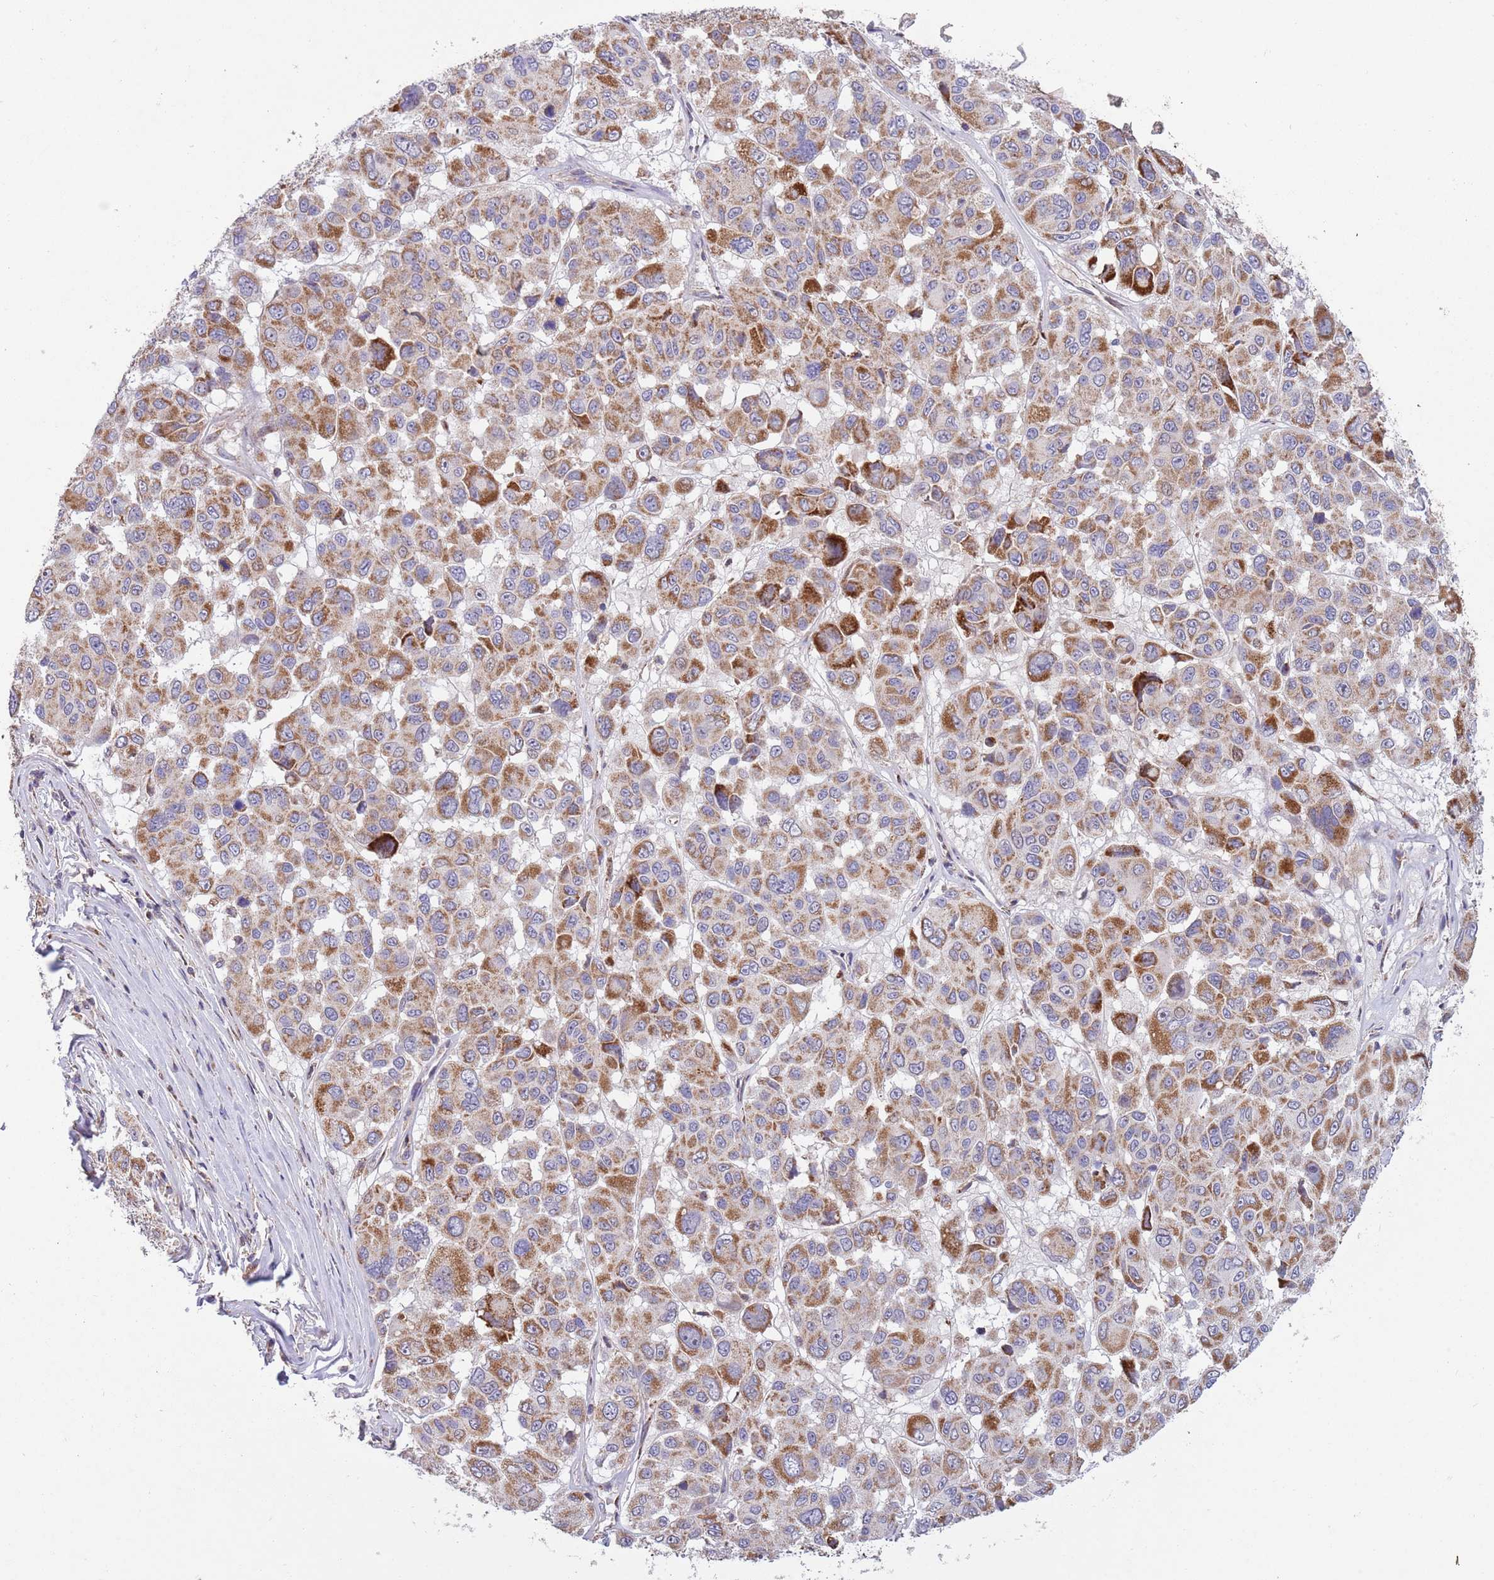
{"staining": {"intensity": "strong", "quantity": "25%-75%", "location": "cytoplasmic/membranous"}, "tissue": "melanoma", "cell_type": "Tumor cells", "image_type": "cancer", "snomed": [{"axis": "morphology", "description": "Malignant melanoma, NOS"}, {"axis": "topography", "description": "Skin"}], "caption": "A brown stain shows strong cytoplasmic/membranous staining of a protein in melanoma tumor cells.", "gene": "IRS4", "patient": {"sex": "female", "age": 66}}